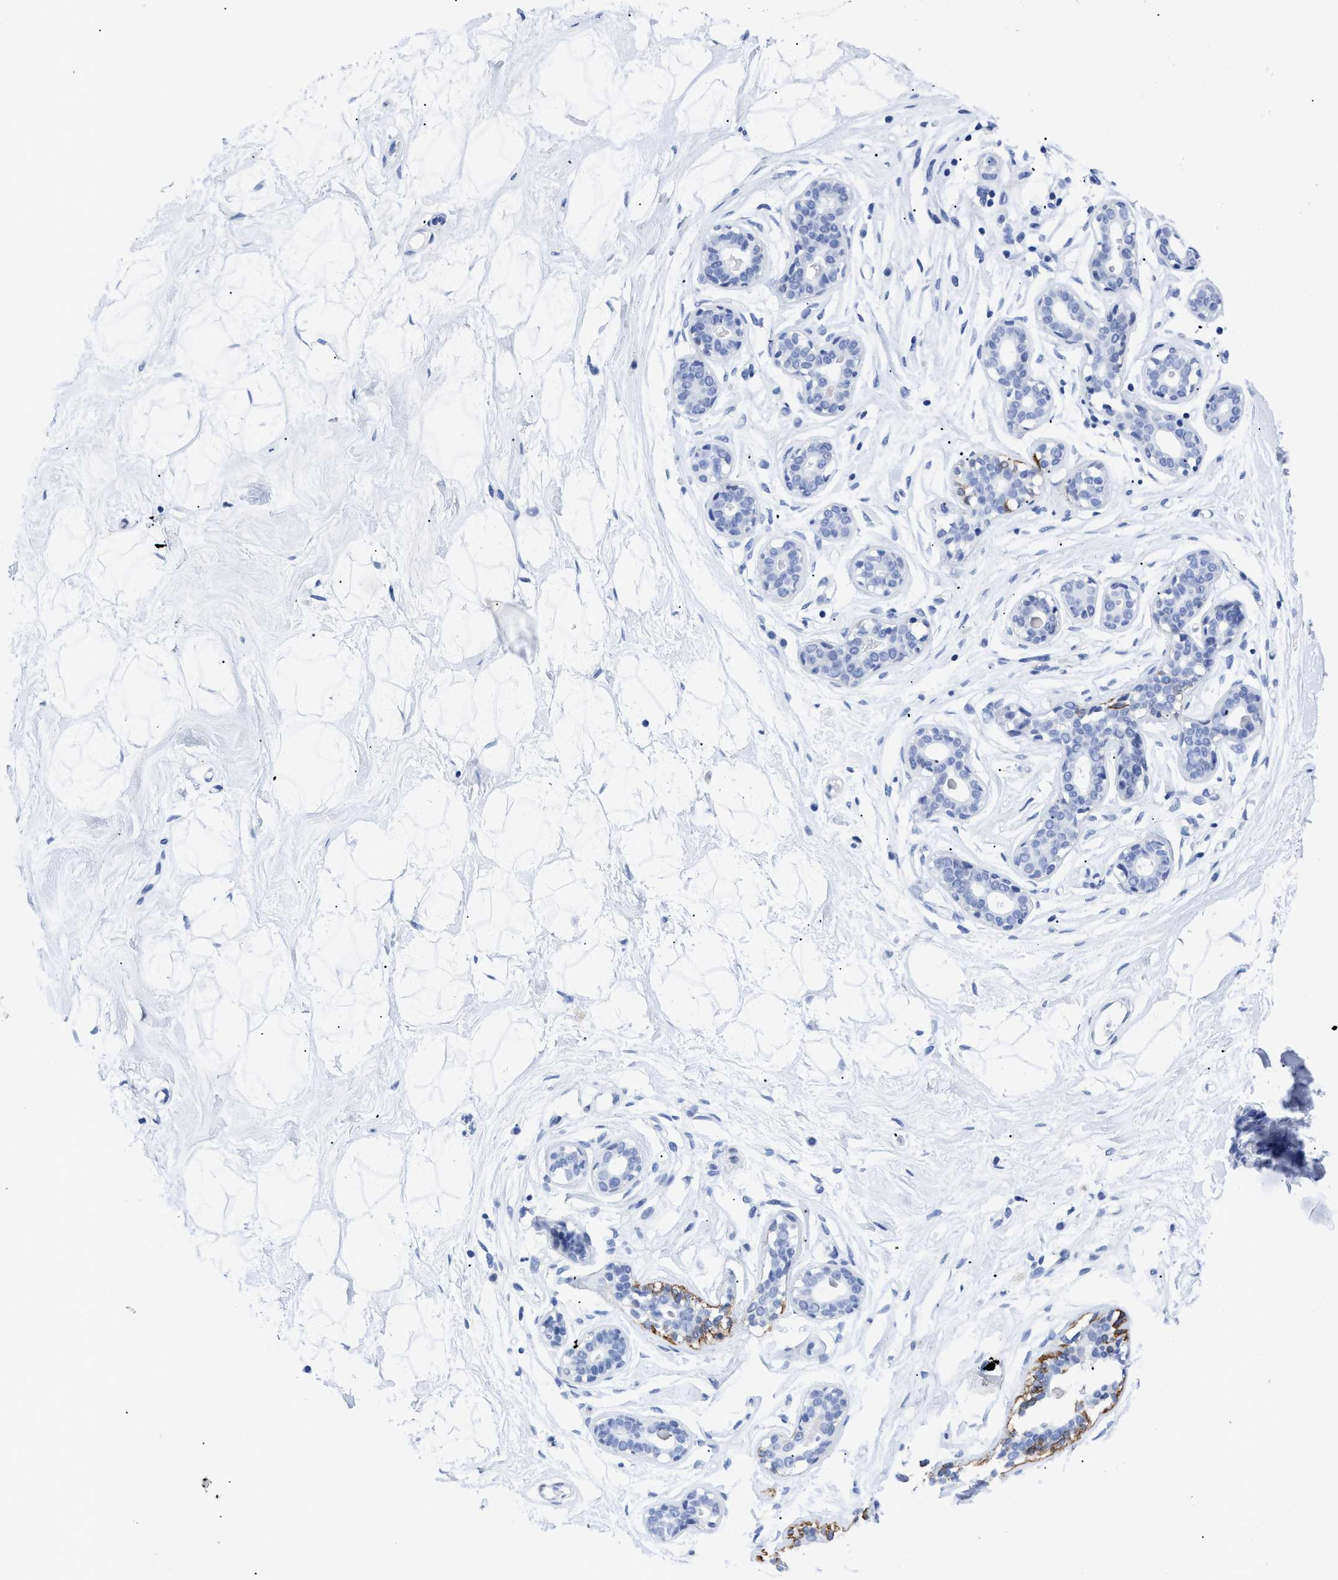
{"staining": {"intensity": "negative", "quantity": "none", "location": "none"}, "tissue": "breast", "cell_type": "Adipocytes", "image_type": "normal", "snomed": [{"axis": "morphology", "description": "Normal tissue, NOS"}, {"axis": "topography", "description": "Breast"}], "caption": "IHC photomicrograph of benign breast: human breast stained with DAB (3,3'-diaminobenzidine) reveals no significant protein expression in adipocytes. (IHC, brightfield microscopy, high magnification).", "gene": "DUSP26", "patient": {"sex": "female", "age": 23}}